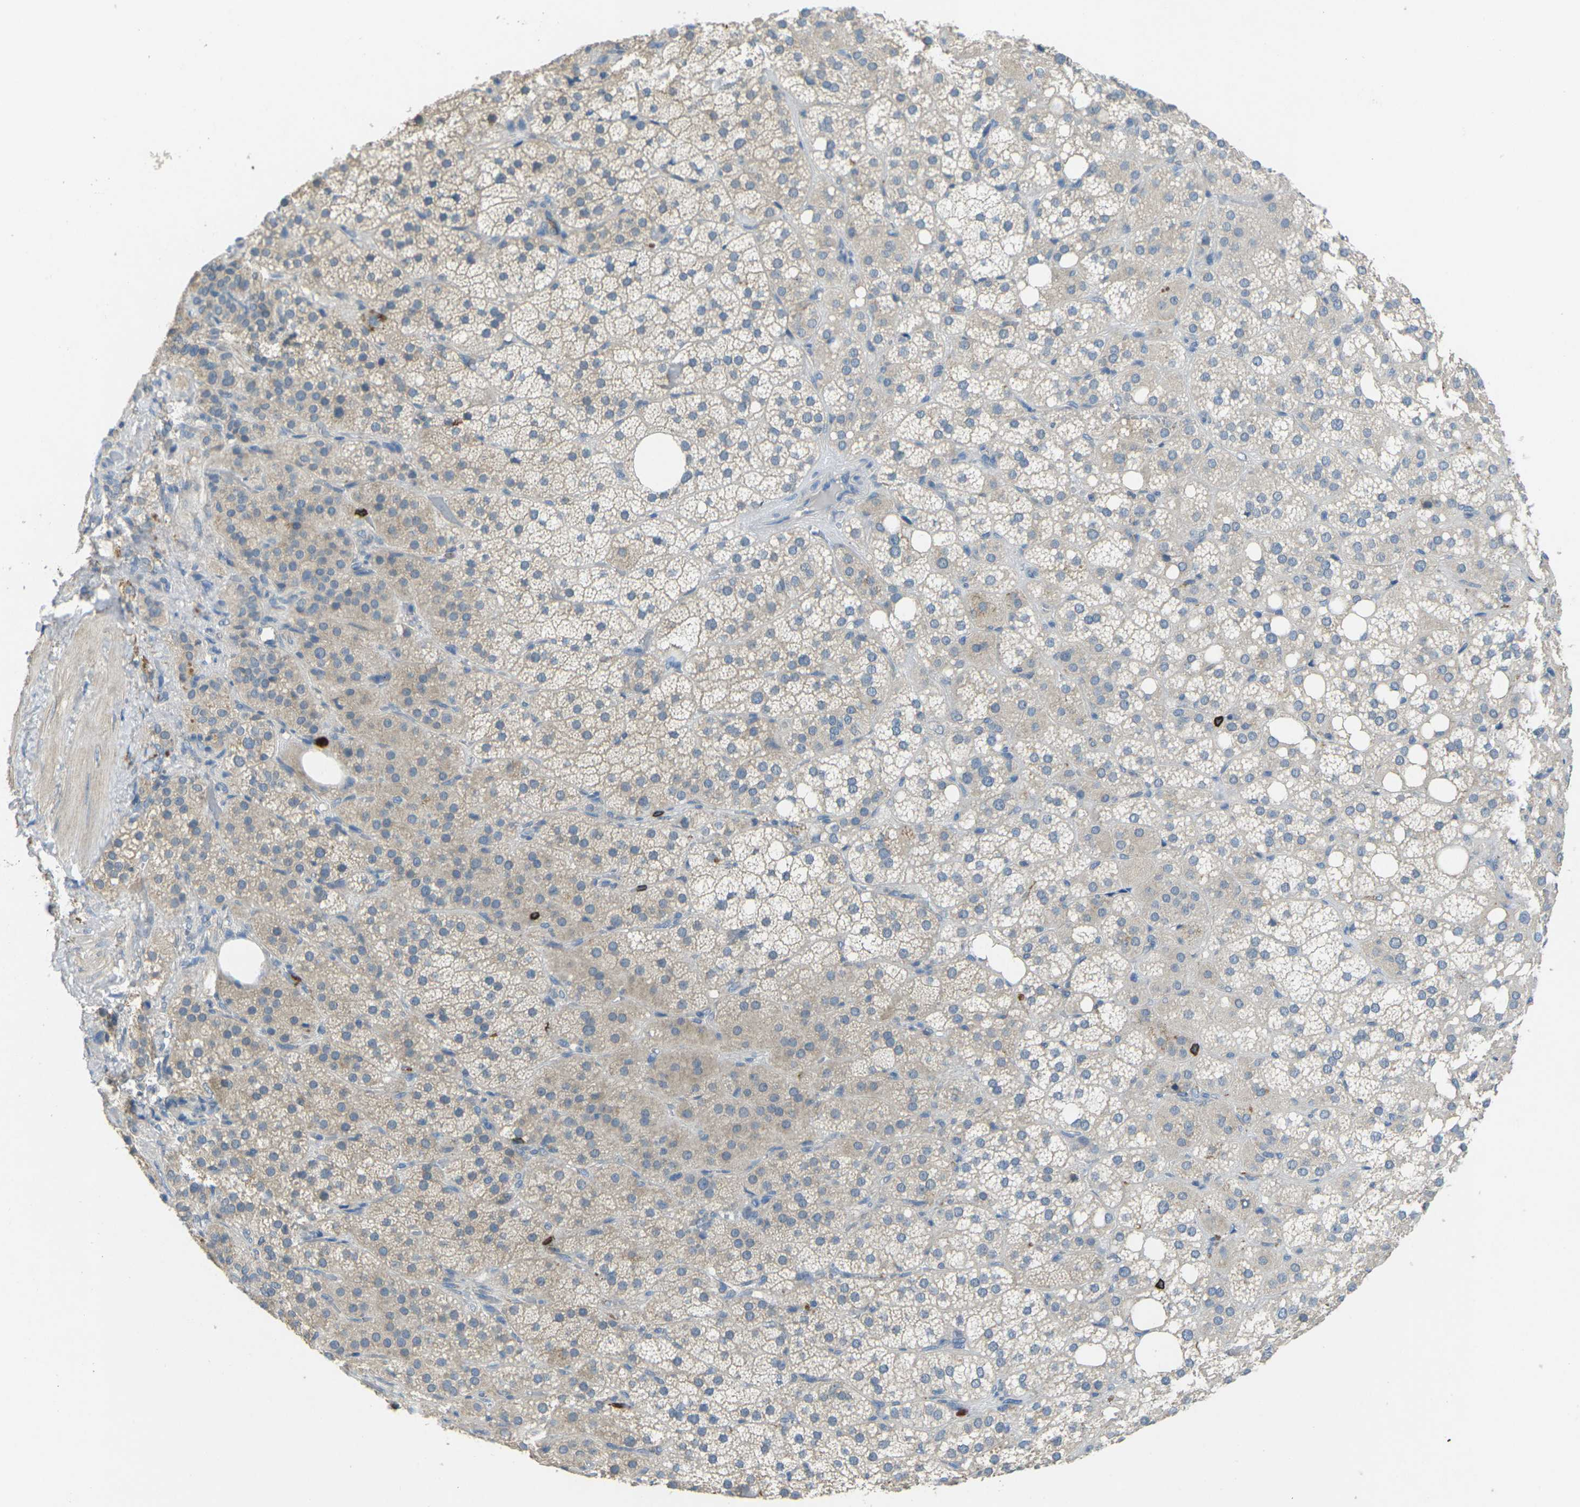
{"staining": {"intensity": "weak", "quantity": "<25%", "location": "cytoplasmic/membranous"}, "tissue": "adrenal gland", "cell_type": "Glandular cells", "image_type": "normal", "snomed": [{"axis": "morphology", "description": "Normal tissue, NOS"}, {"axis": "topography", "description": "Adrenal gland"}], "caption": "Glandular cells show no significant protein staining in benign adrenal gland. (DAB (3,3'-diaminobenzidine) IHC with hematoxylin counter stain).", "gene": "CD19", "patient": {"sex": "female", "age": 59}}